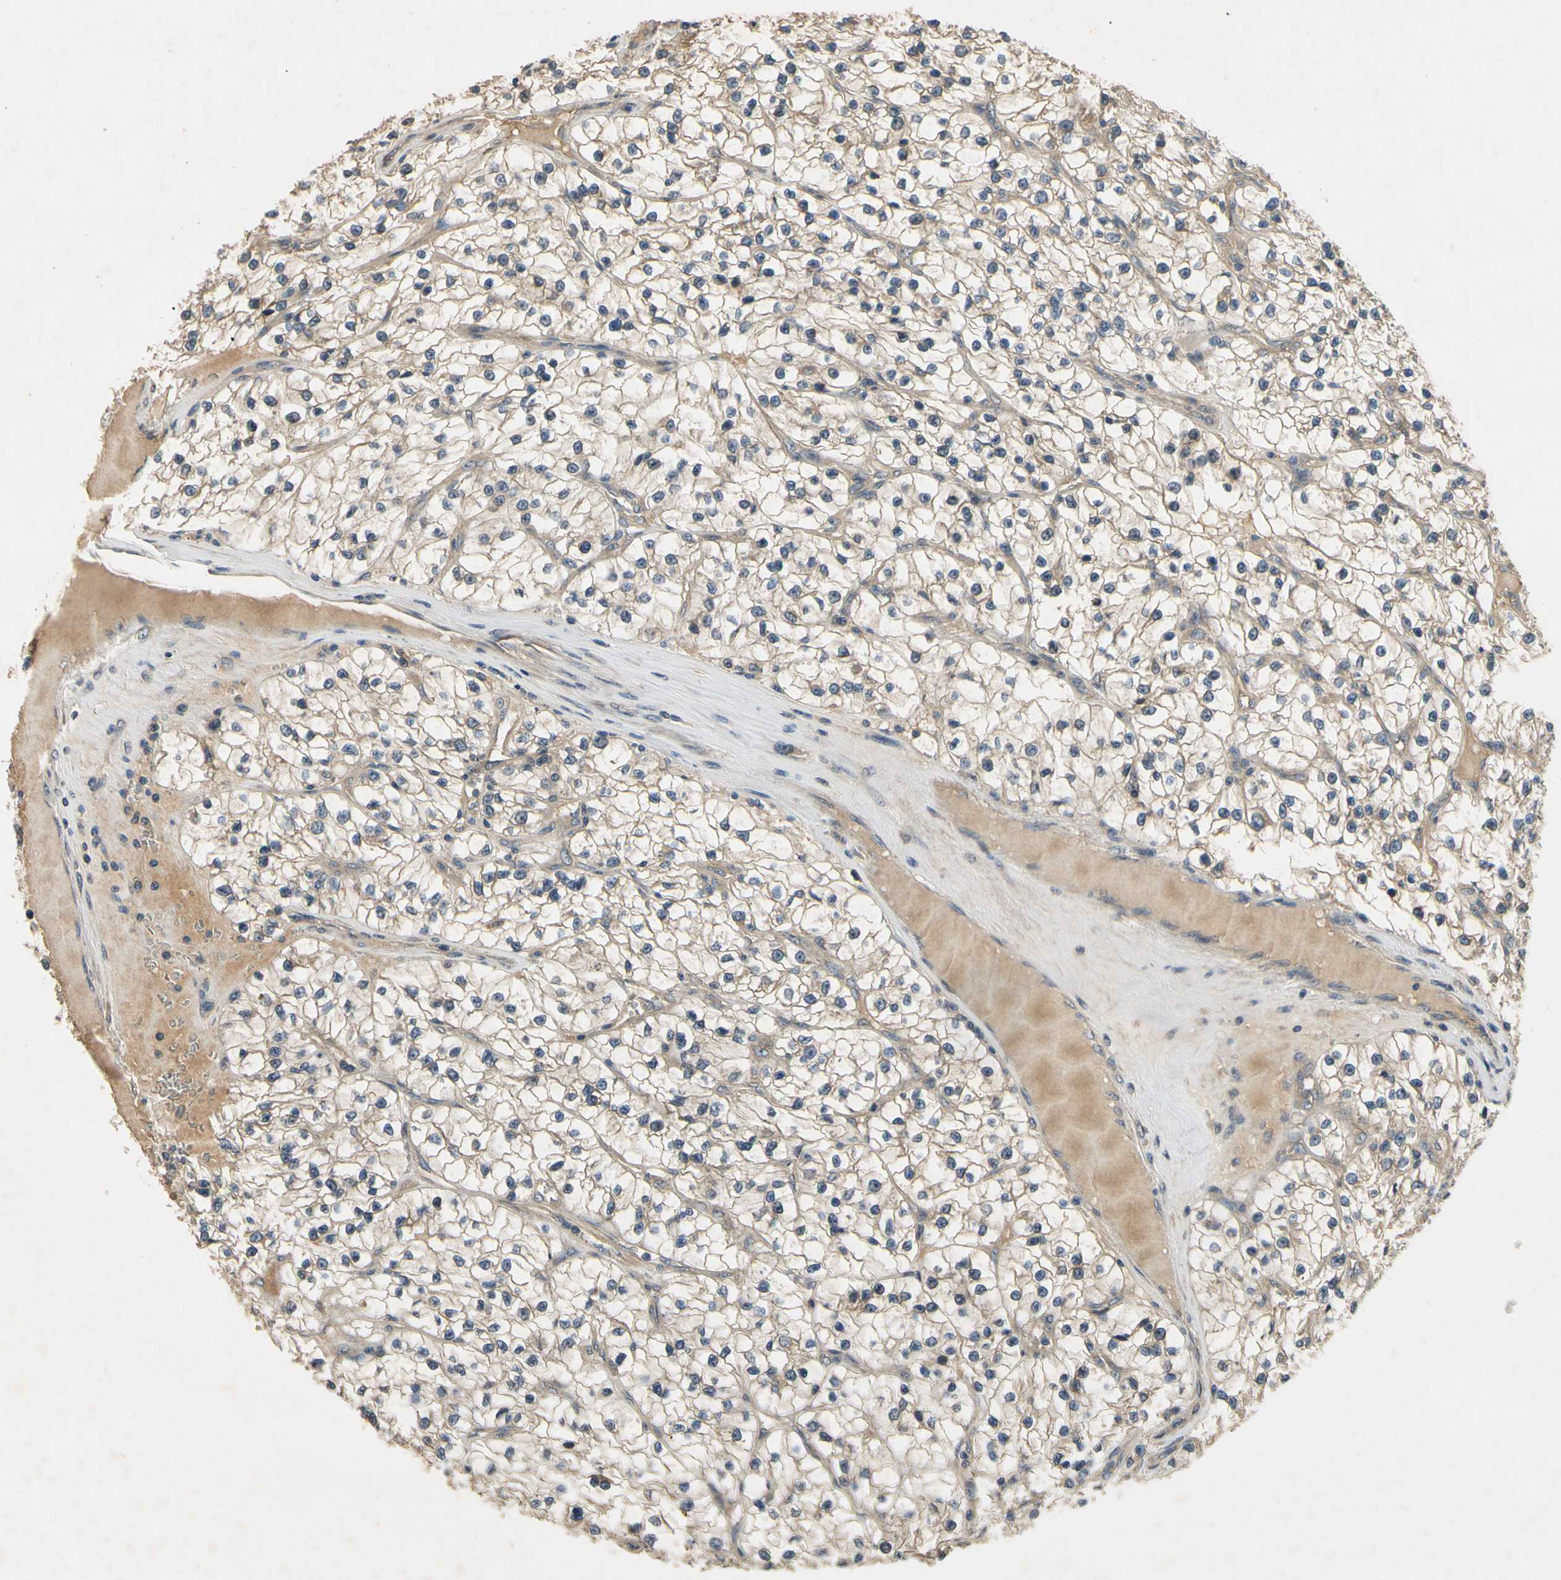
{"staining": {"intensity": "weak", "quantity": "25%-75%", "location": "cytoplasmic/membranous"}, "tissue": "renal cancer", "cell_type": "Tumor cells", "image_type": "cancer", "snomed": [{"axis": "morphology", "description": "Adenocarcinoma, NOS"}, {"axis": "topography", "description": "Kidney"}], "caption": "Immunohistochemistry (DAB) staining of renal cancer (adenocarcinoma) exhibits weak cytoplasmic/membranous protein positivity in approximately 25%-75% of tumor cells.", "gene": "ALKBH3", "patient": {"sex": "female", "age": 57}}